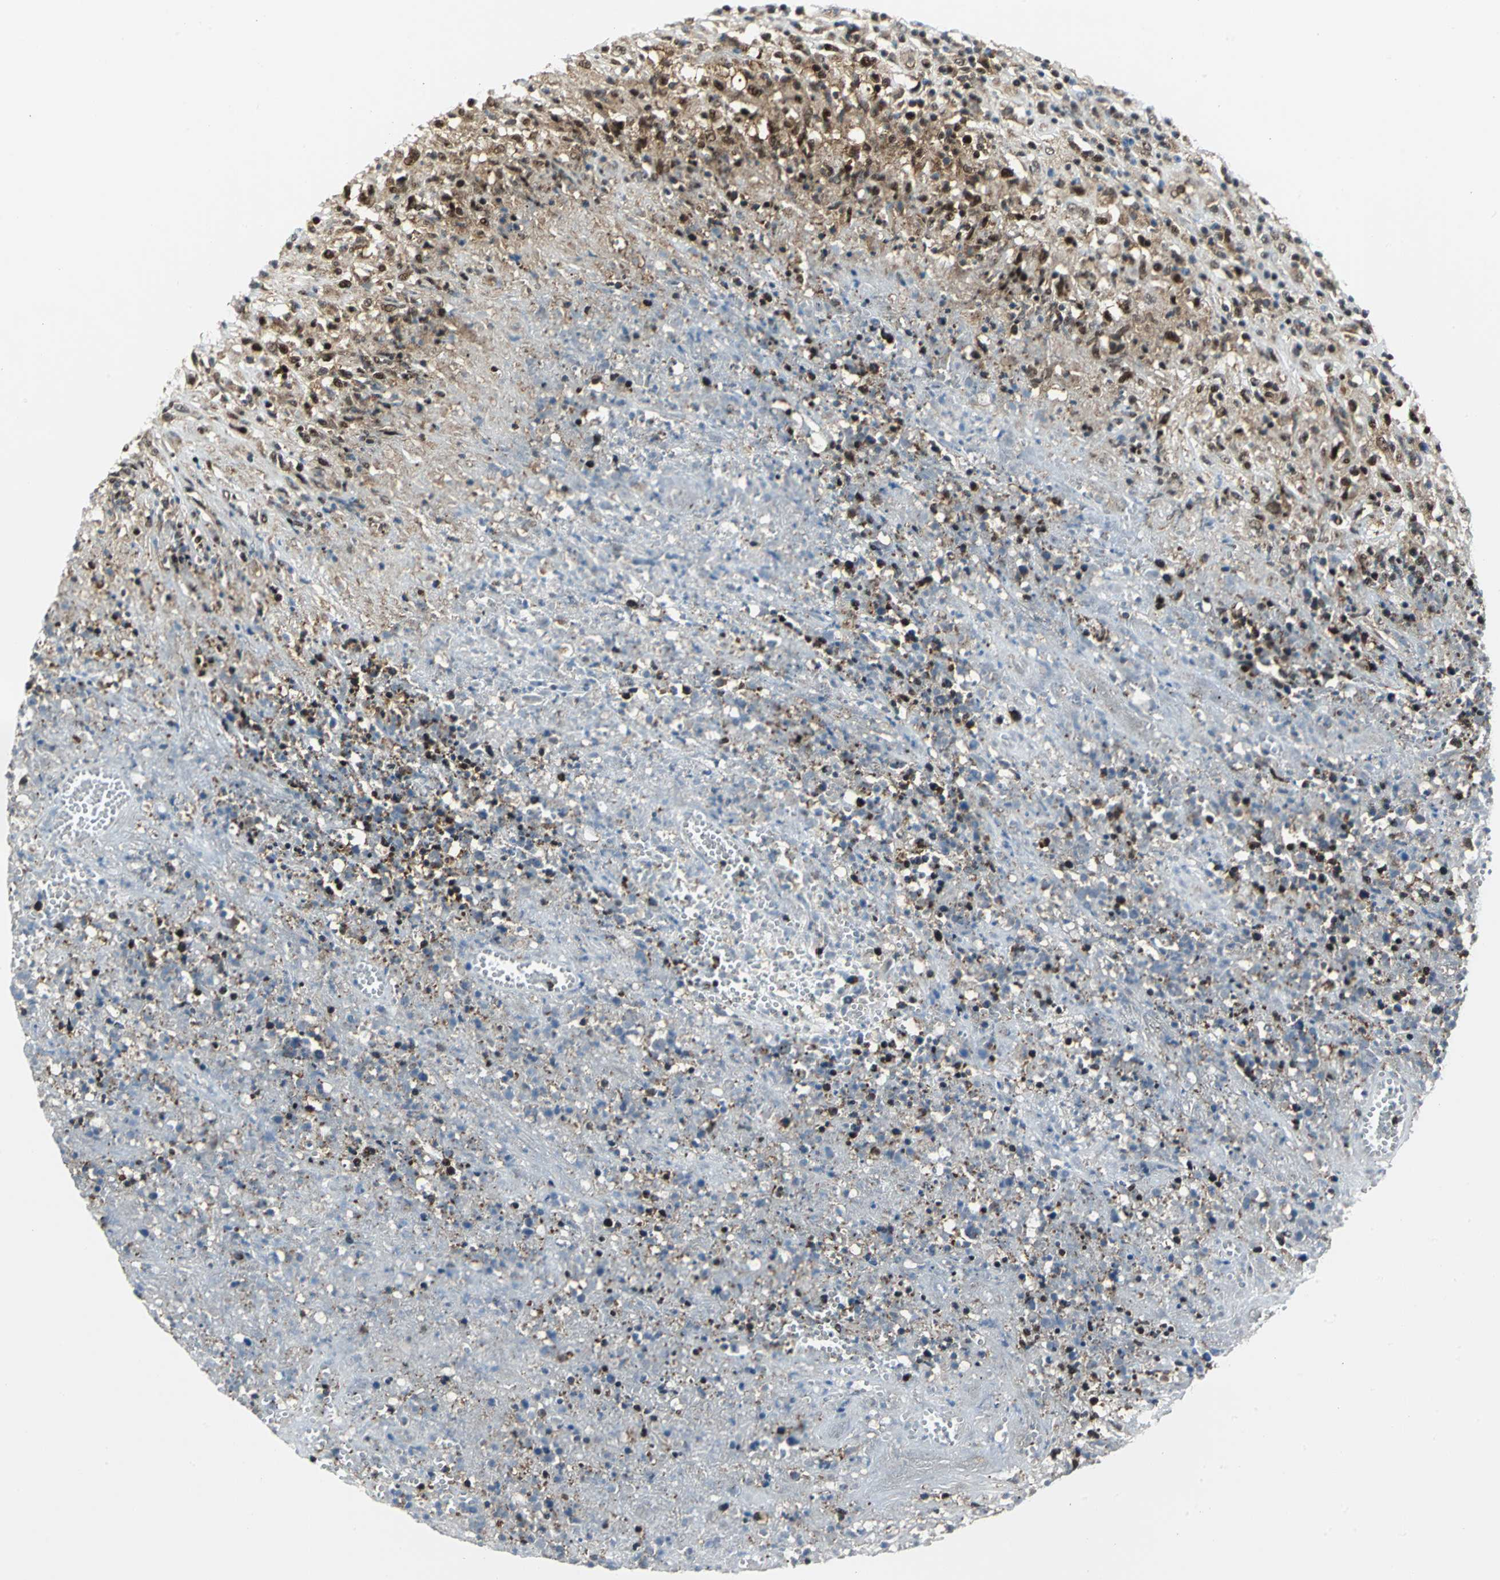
{"staining": {"intensity": "moderate", "quantity": ">75%", "location": "cytoplasmic/membranous,nuclear"}, "tissue": "lymphoma", "cell_type": "Tumor cells", "image_type": "cancer", "snomed": [{"axis": "morphology", "description": "Malignant lymphoma, non-Hodgkin's type, High grade"}, {"axis": "topography", "description": "Lymph node"}], "caption": "IHC image of malignant lymphoma, non-Hodgkin's type (high-grade) stained for a protein (brown), which reveals medium levels of moderate cytoplasmic/membranous and nuclear staining in approximately >75% of tumor cells.", "gene": "PSMA4", "patient": {"sex": "female", "age": 84}}